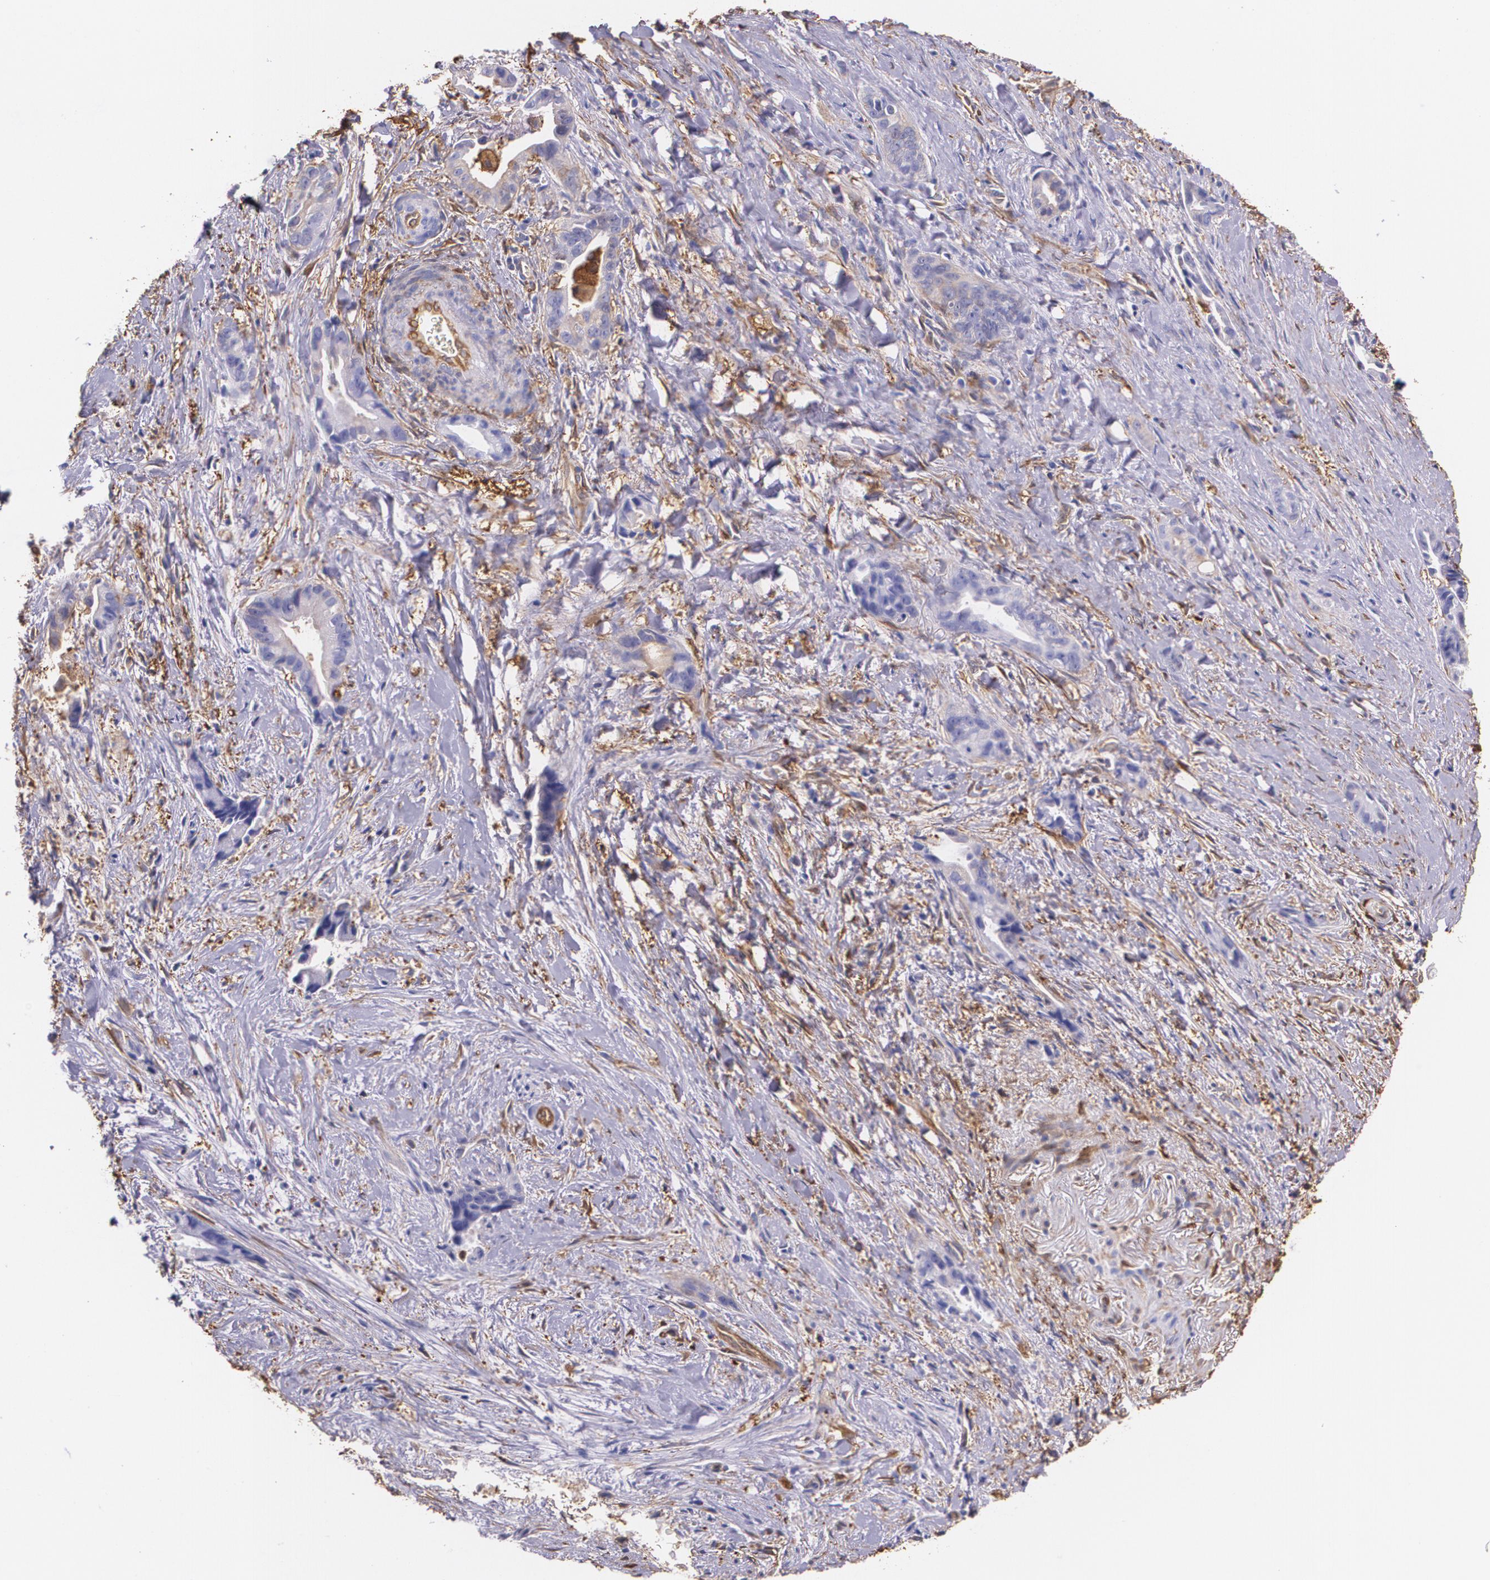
{"staining": {"intensity": "negative", "quantity": "none", "location": "none"}, "tissue": "liver cancer", "cell_type": "Tumor cells", "image_type": "cancer", "snomed": [{"axis": "morphology", "description": "Cholangiocarcinoma"}, {"axis": "topography", "description": "Liver"}], "caption": "A high-resolution photomicrograph shows immunohistochemistry staining of liver cholangiocarcinoma, which displays no significant staining in tumor cells. Brightfield microscopy of IHC stained with DAB (brown) and hematoxylin (blue), captured at high magnification.", "gene": "MMP2", "patient": {"sex": "female", "age": 55}}